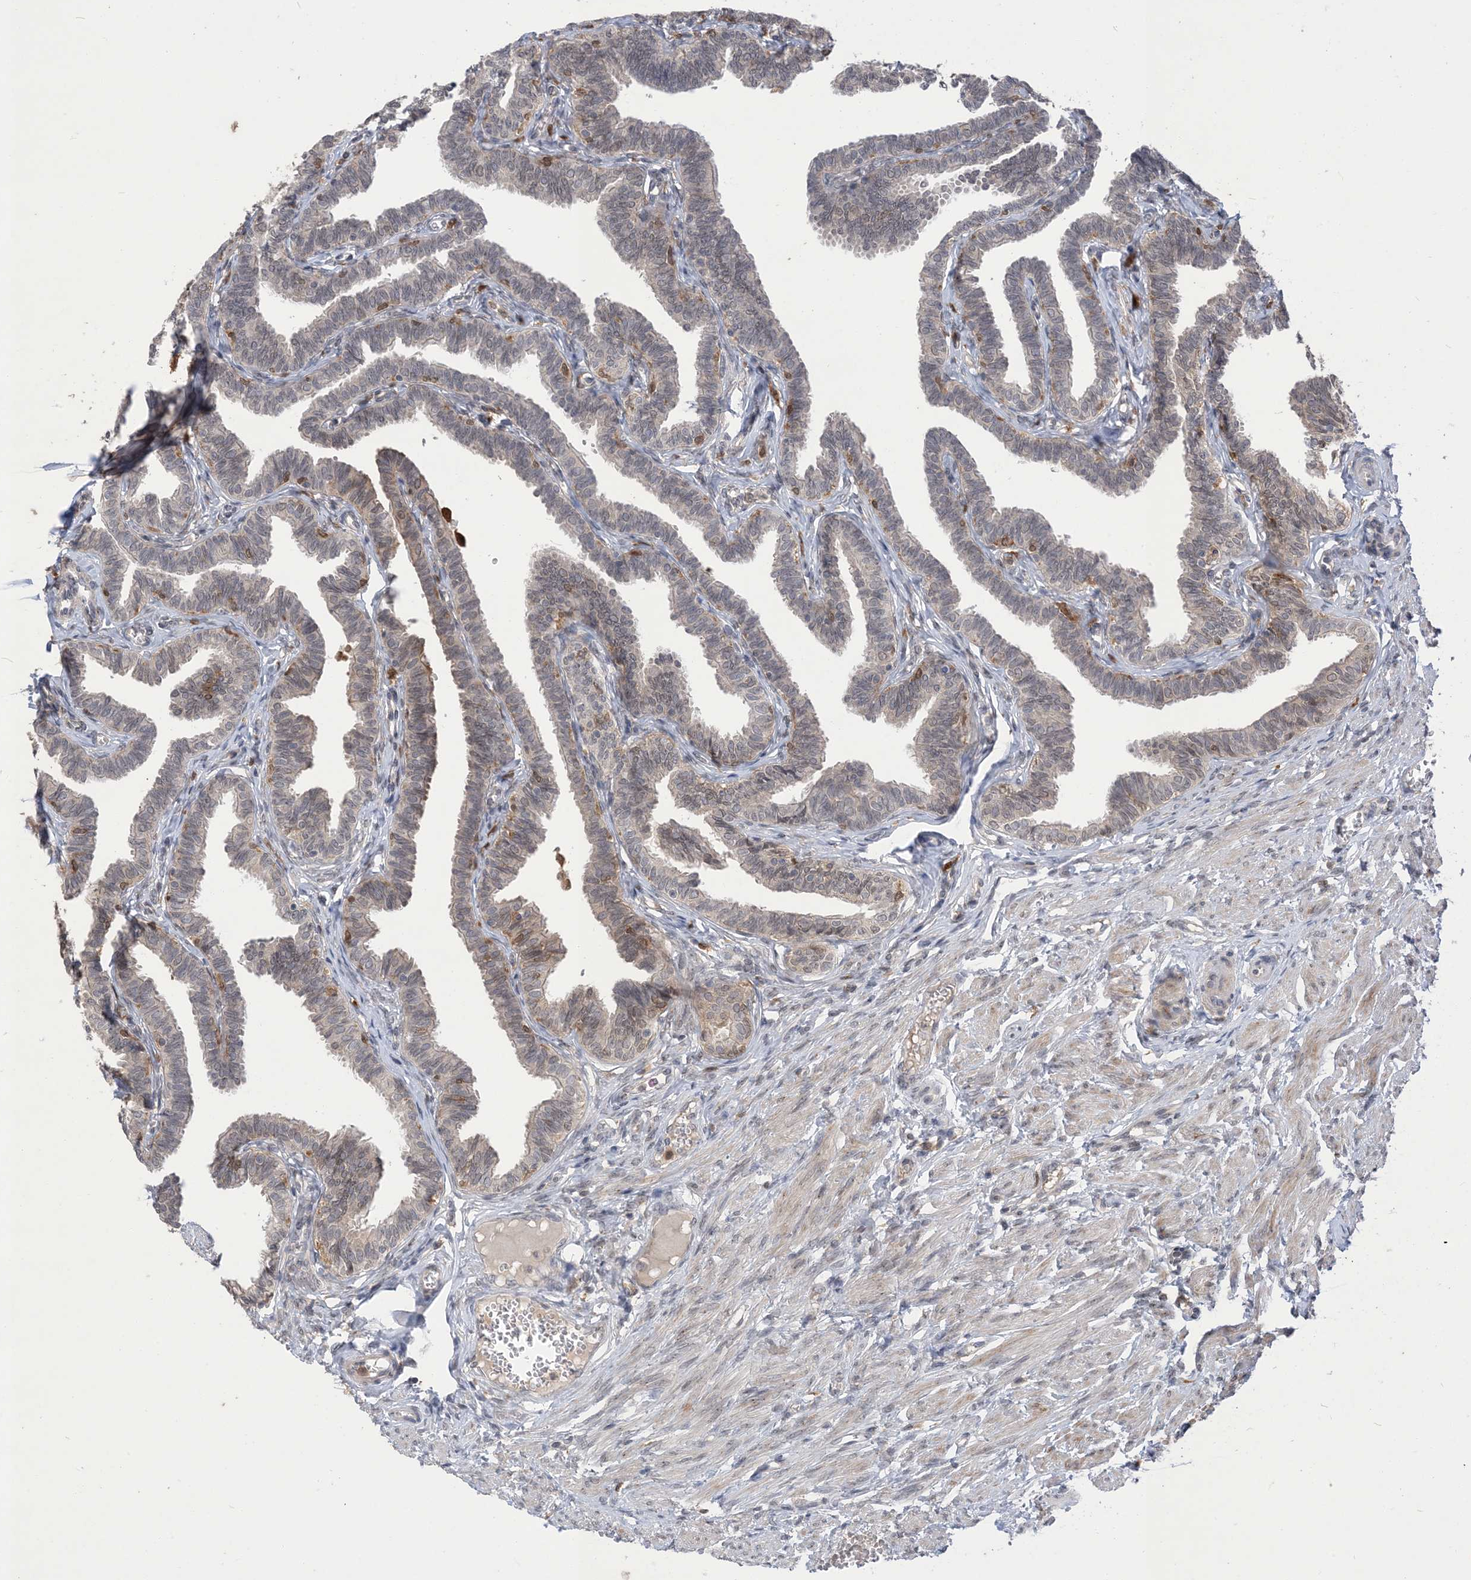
{"staining": {"intensity": "weak", "quantity": "<25%", "location": "cytoplasmic/membranous,nuclear"}, "tissue": "fallopian tube", "cell_type": "Glandular cells", "image_type": "normal", "snomed": [{"axis": "morphology", "description": "Normal tissue, NOS"}, {"axis": "topography", "description": "Fallopian tube"}, {"axis": "topography", "description": "Ovary"}], "caption": "High power microscopy micrograph of an immunohistochemistry (IHC) image of unremarkable fallopian tube, revealing no significant positivity in glandular cells. The staining is performed using DAB (3,3'-diaminobenzidine) brown chromogen with nuclei counter-stained in using hematoxylin.", "gene": "NAGK", "patient": {"sex": "female", "age": 23}}